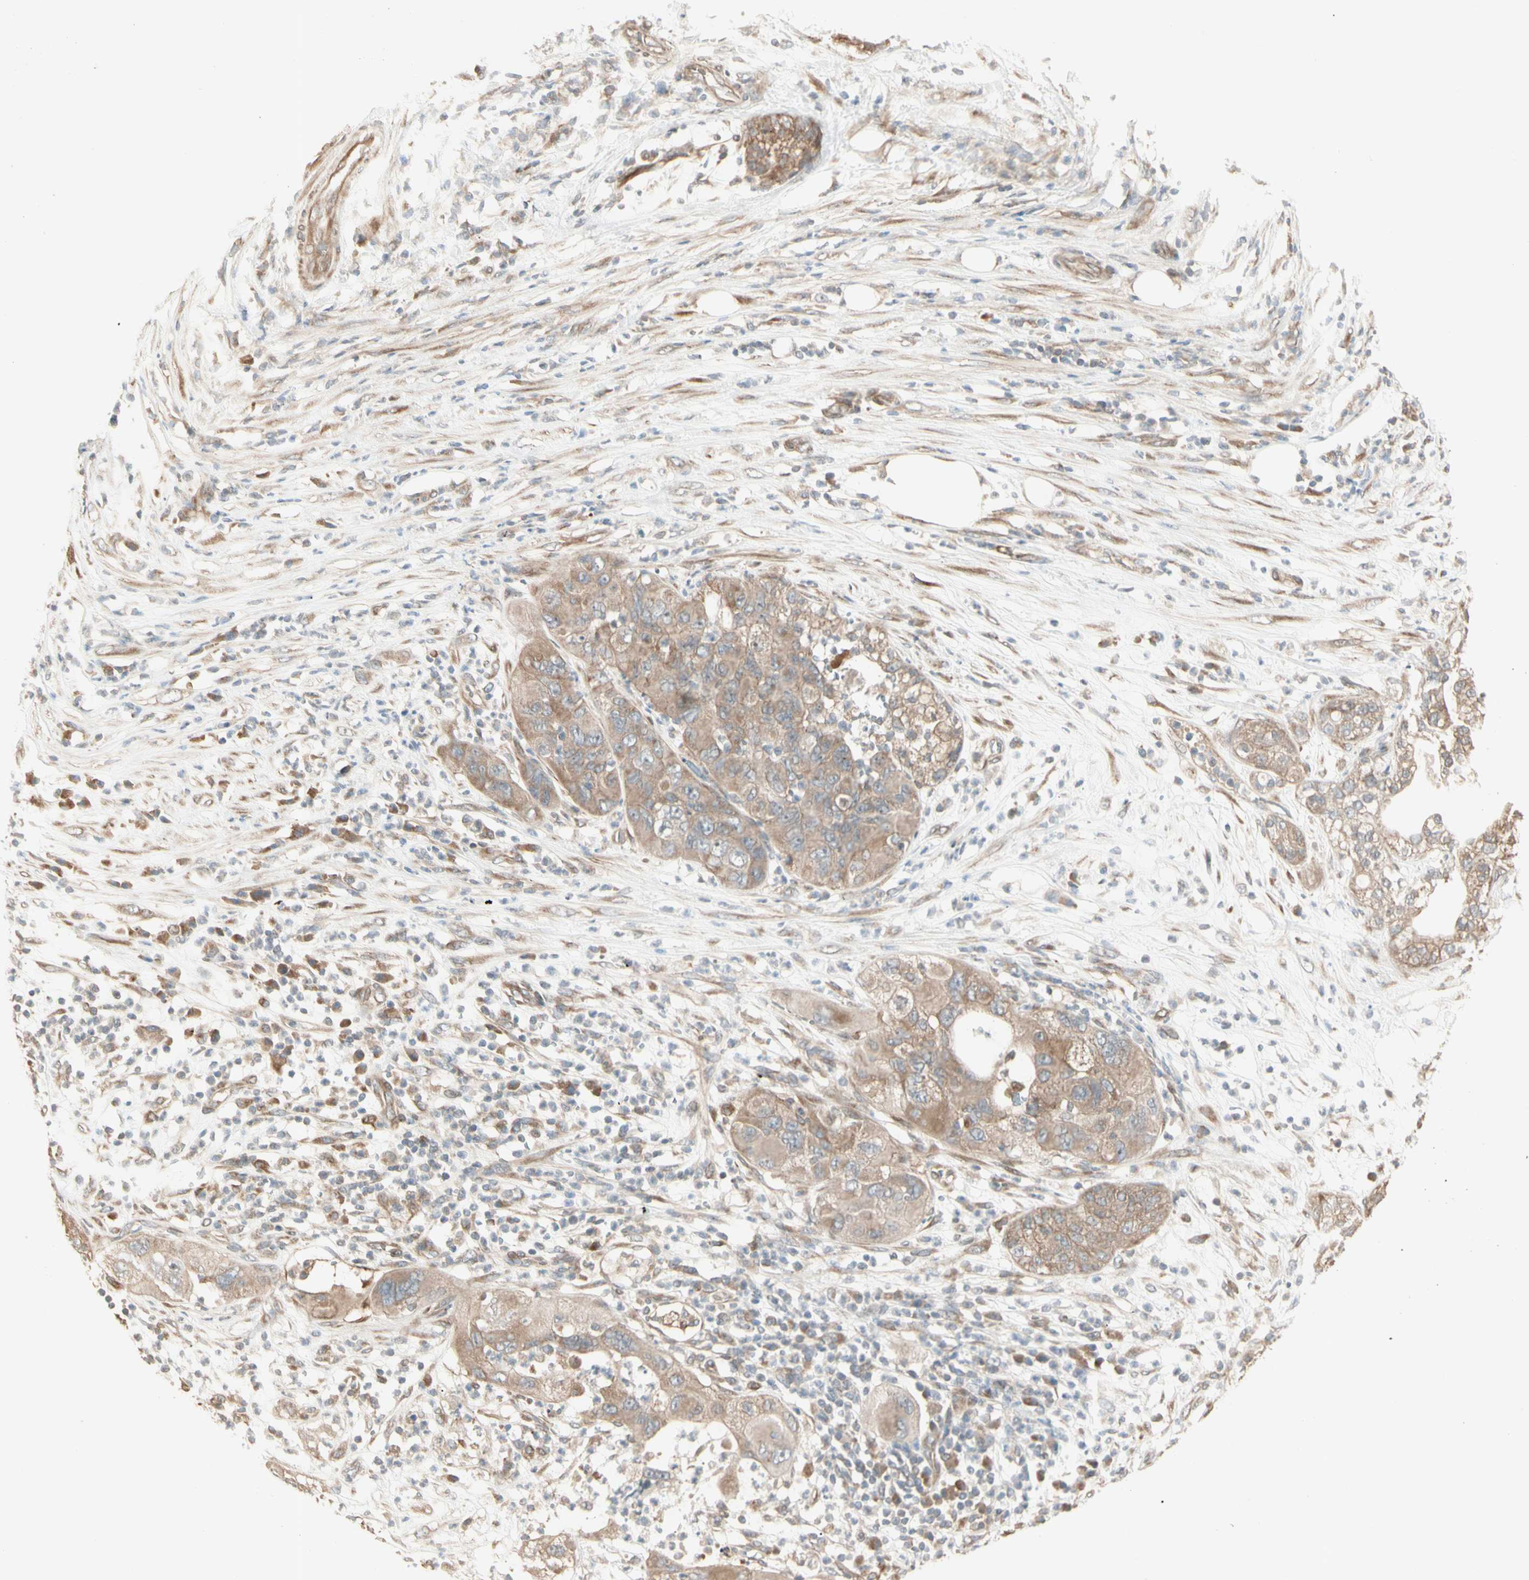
{"staining": {"intensity": "moderate", "quantity": ">75%", "location": "cytoplasmic/membranous"}, "tissue": "pancreatic cancer", "cell_type": "Tumor cells", "image_type": "cancer", "snomed": [{"axis": "morphology", "description": "Adenocarcinoma, NOS"}, {"axis": "topography", "description": "Pancreas"}], "caption": "A brown stain highlights moderate cytoplasmic/membranous expression of a protein in human pancreatic cancer tumor cells.", "gene": "IRAG1", "patient": {"sex": "female", "age": 78}}